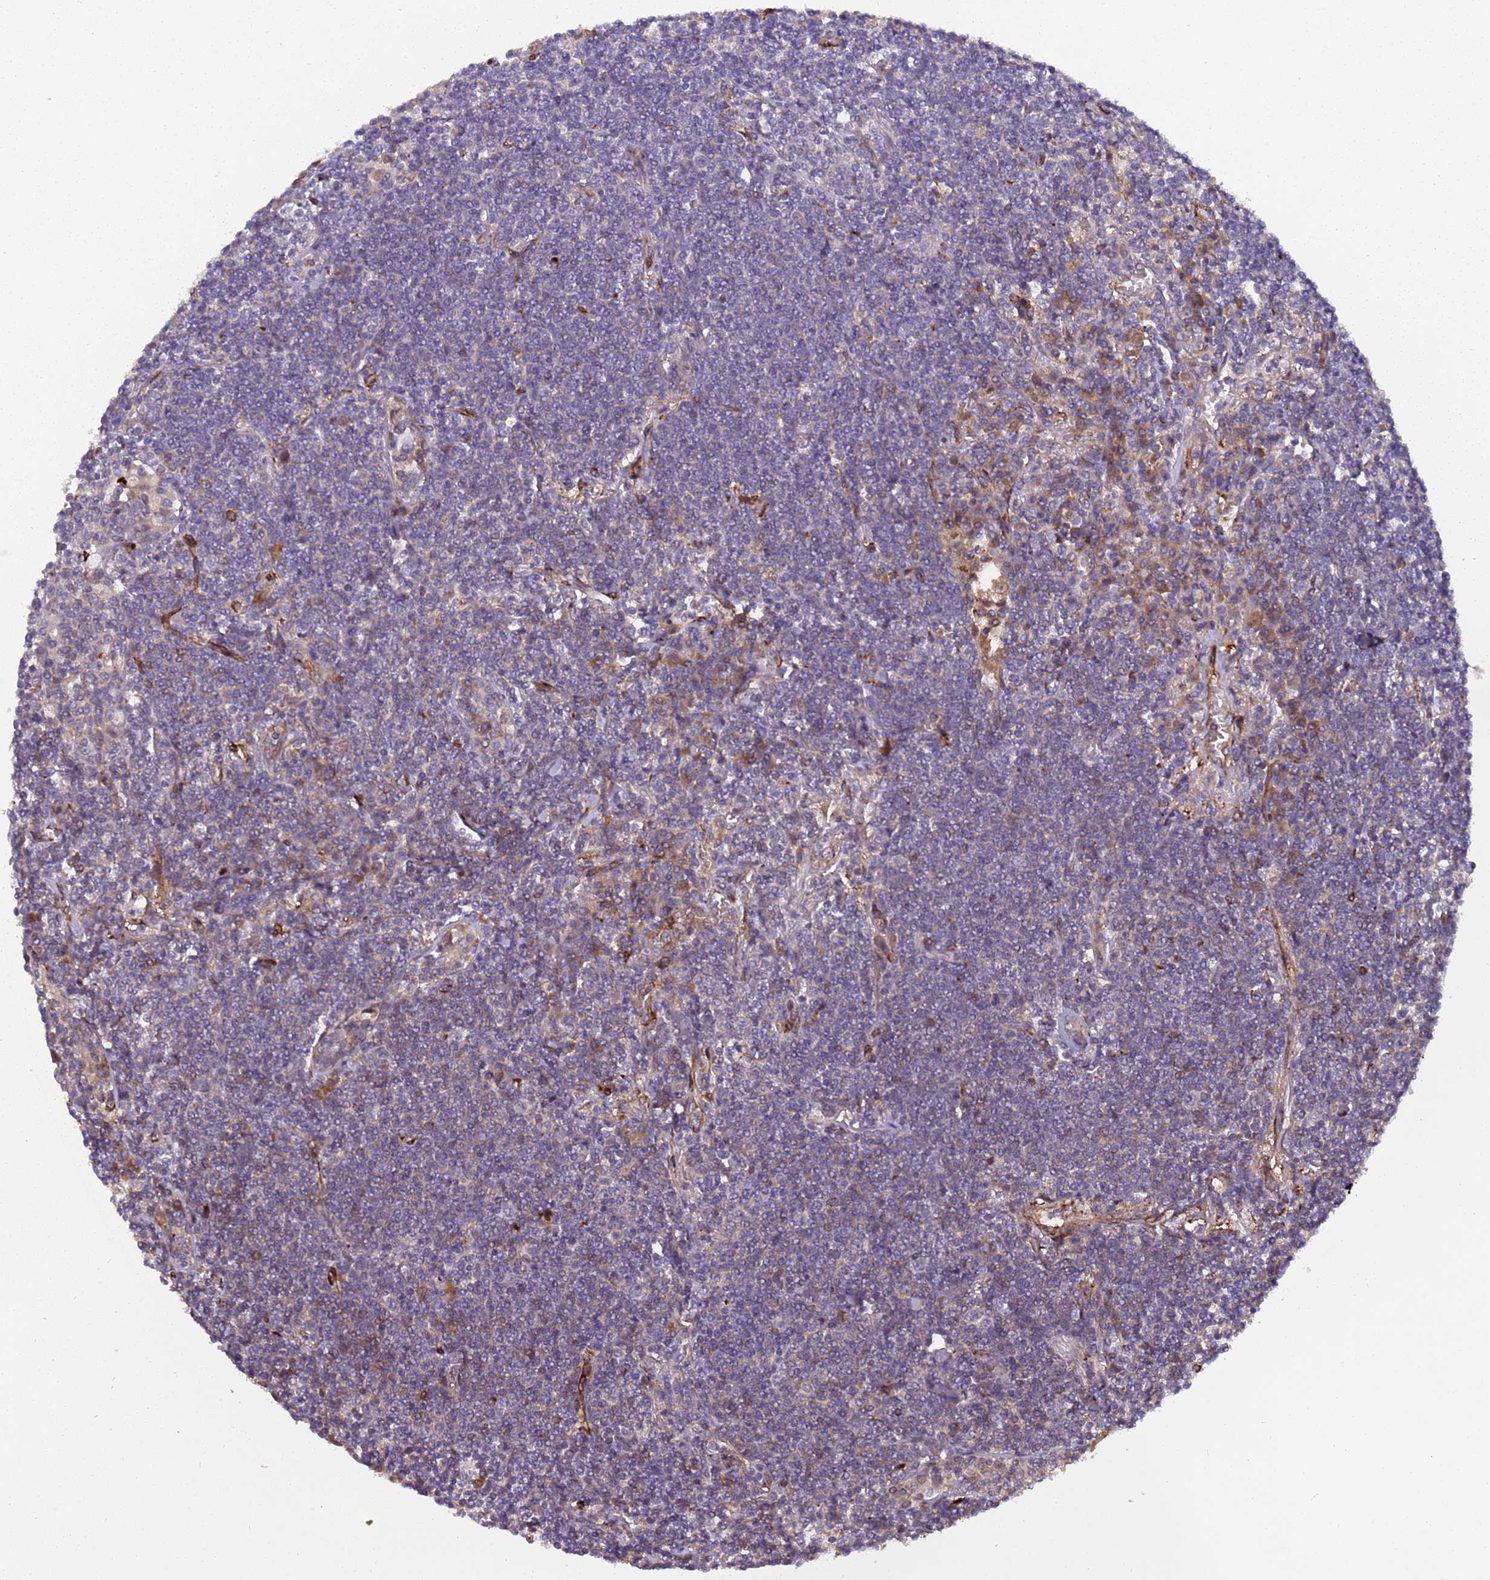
{"staining": {"intensity": "negative", "quantity": "none", "location": "none"}, "tissue": "lymphoma", "cell_type": "Tumor cells", "image_type": "cancer", "snomed": [{"axis": "morphology", "description": "Malignant lymphoma, non-Hodgkin's type, Low grade"}, {"axis": "topography", "description": "Lung"}], "caption": "Immunohistochemistry (IHC) histopathology image of neoplastic tissue: human malignant lymphoma, non-Hodgkin's type (low-grade) stained with DAB (3,3'-diaminobenzidine) shows no significant protein positivity in tumor cells.", "gene": "MOCS1", "patient": {"sex": "female", "age": 71}}